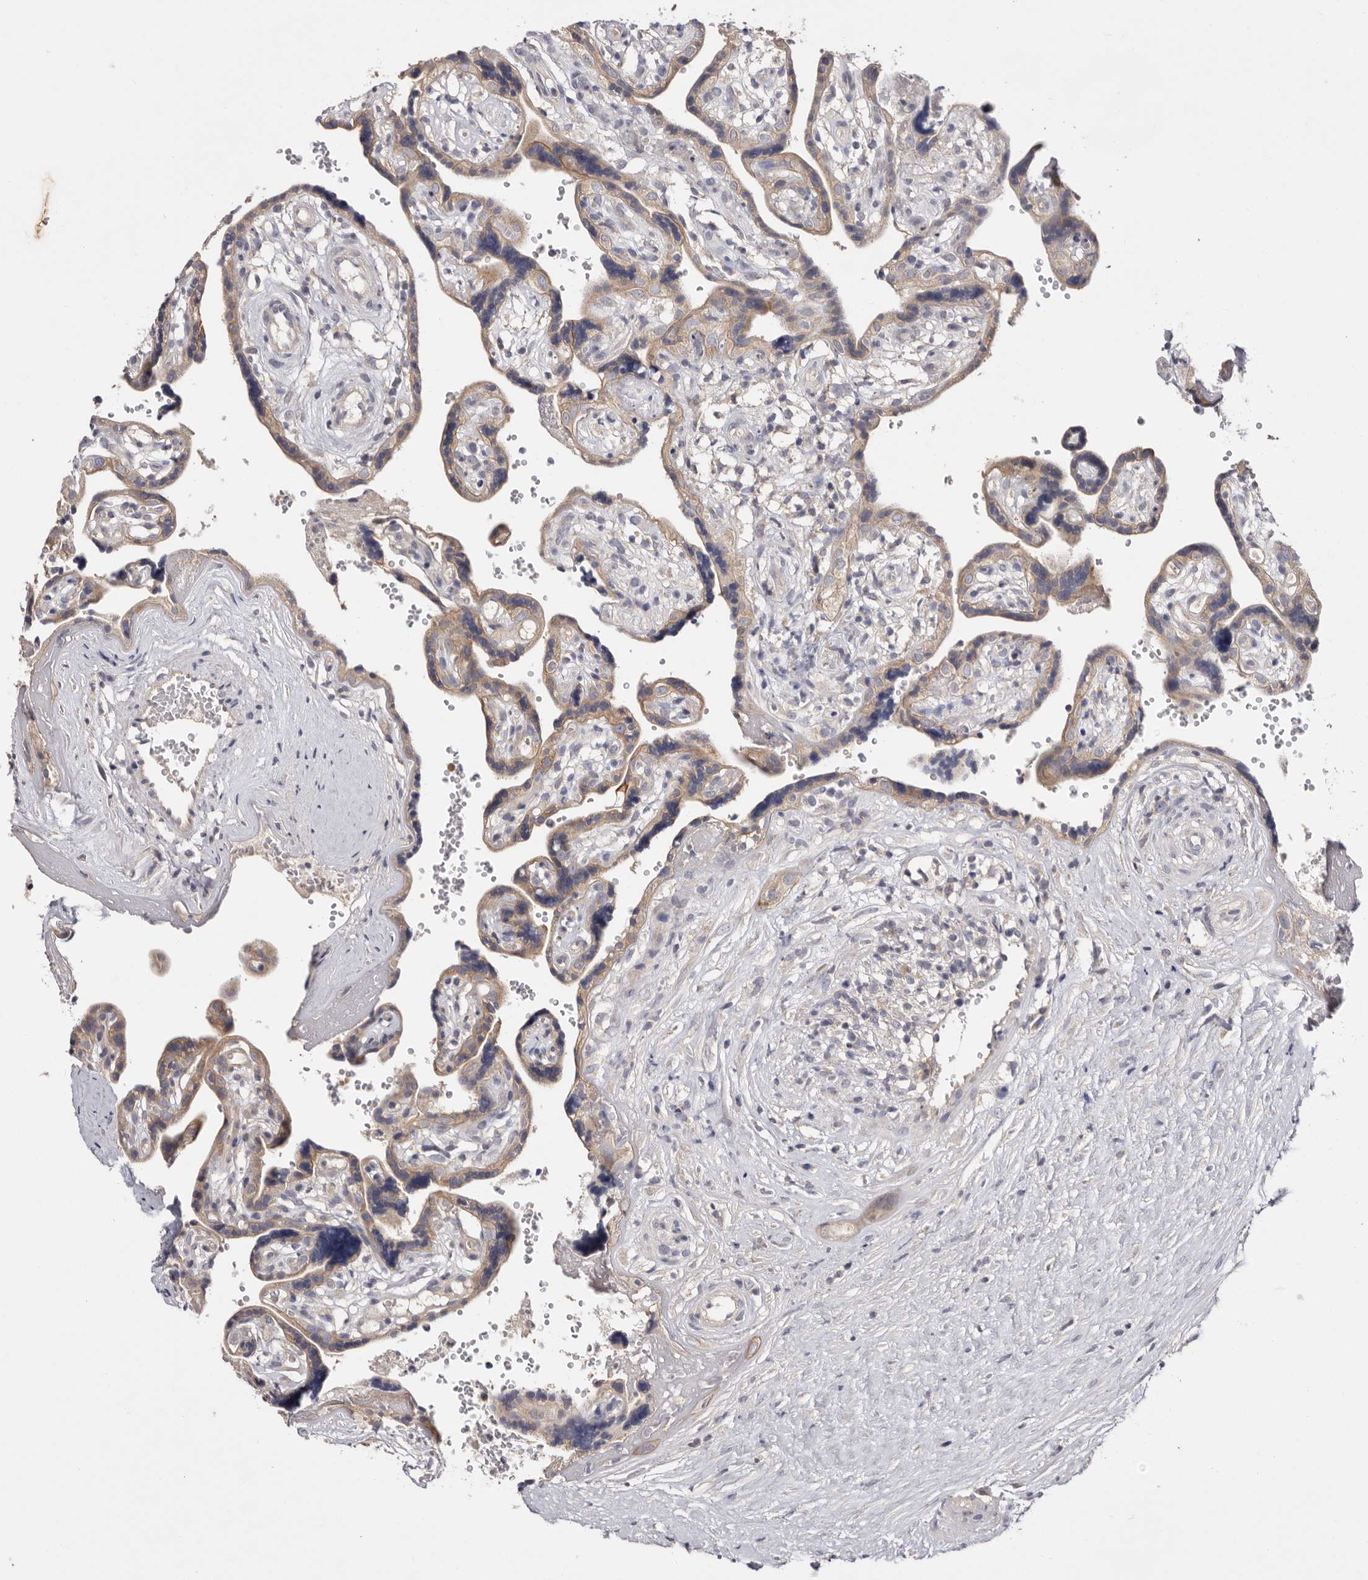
{"staining": {"intensity": "weak", "quantity": ">75%", "location": "cytoplasmic/membranous"}, "tissue": "placenta", "cell_type": "Decidual cells", "image_type": "normal", "snomed": [{"axis": "morphology", "description": "Normal tissue, NOS"}, {"axis": "topography", "description": "Placenta"}], "caption": "Unremarkable placenta reveals weak cytoplasmic/membranous positivity in approximately >75% of decidual cells, visualized by immunohistochemistry. The staining is performed using DAB brown chromogen to label protein expression. The nuclei are counter-stained blue using hematoxylin.", "gene": "FAM167B", "patient": {"sex": "female", "age": 30}}